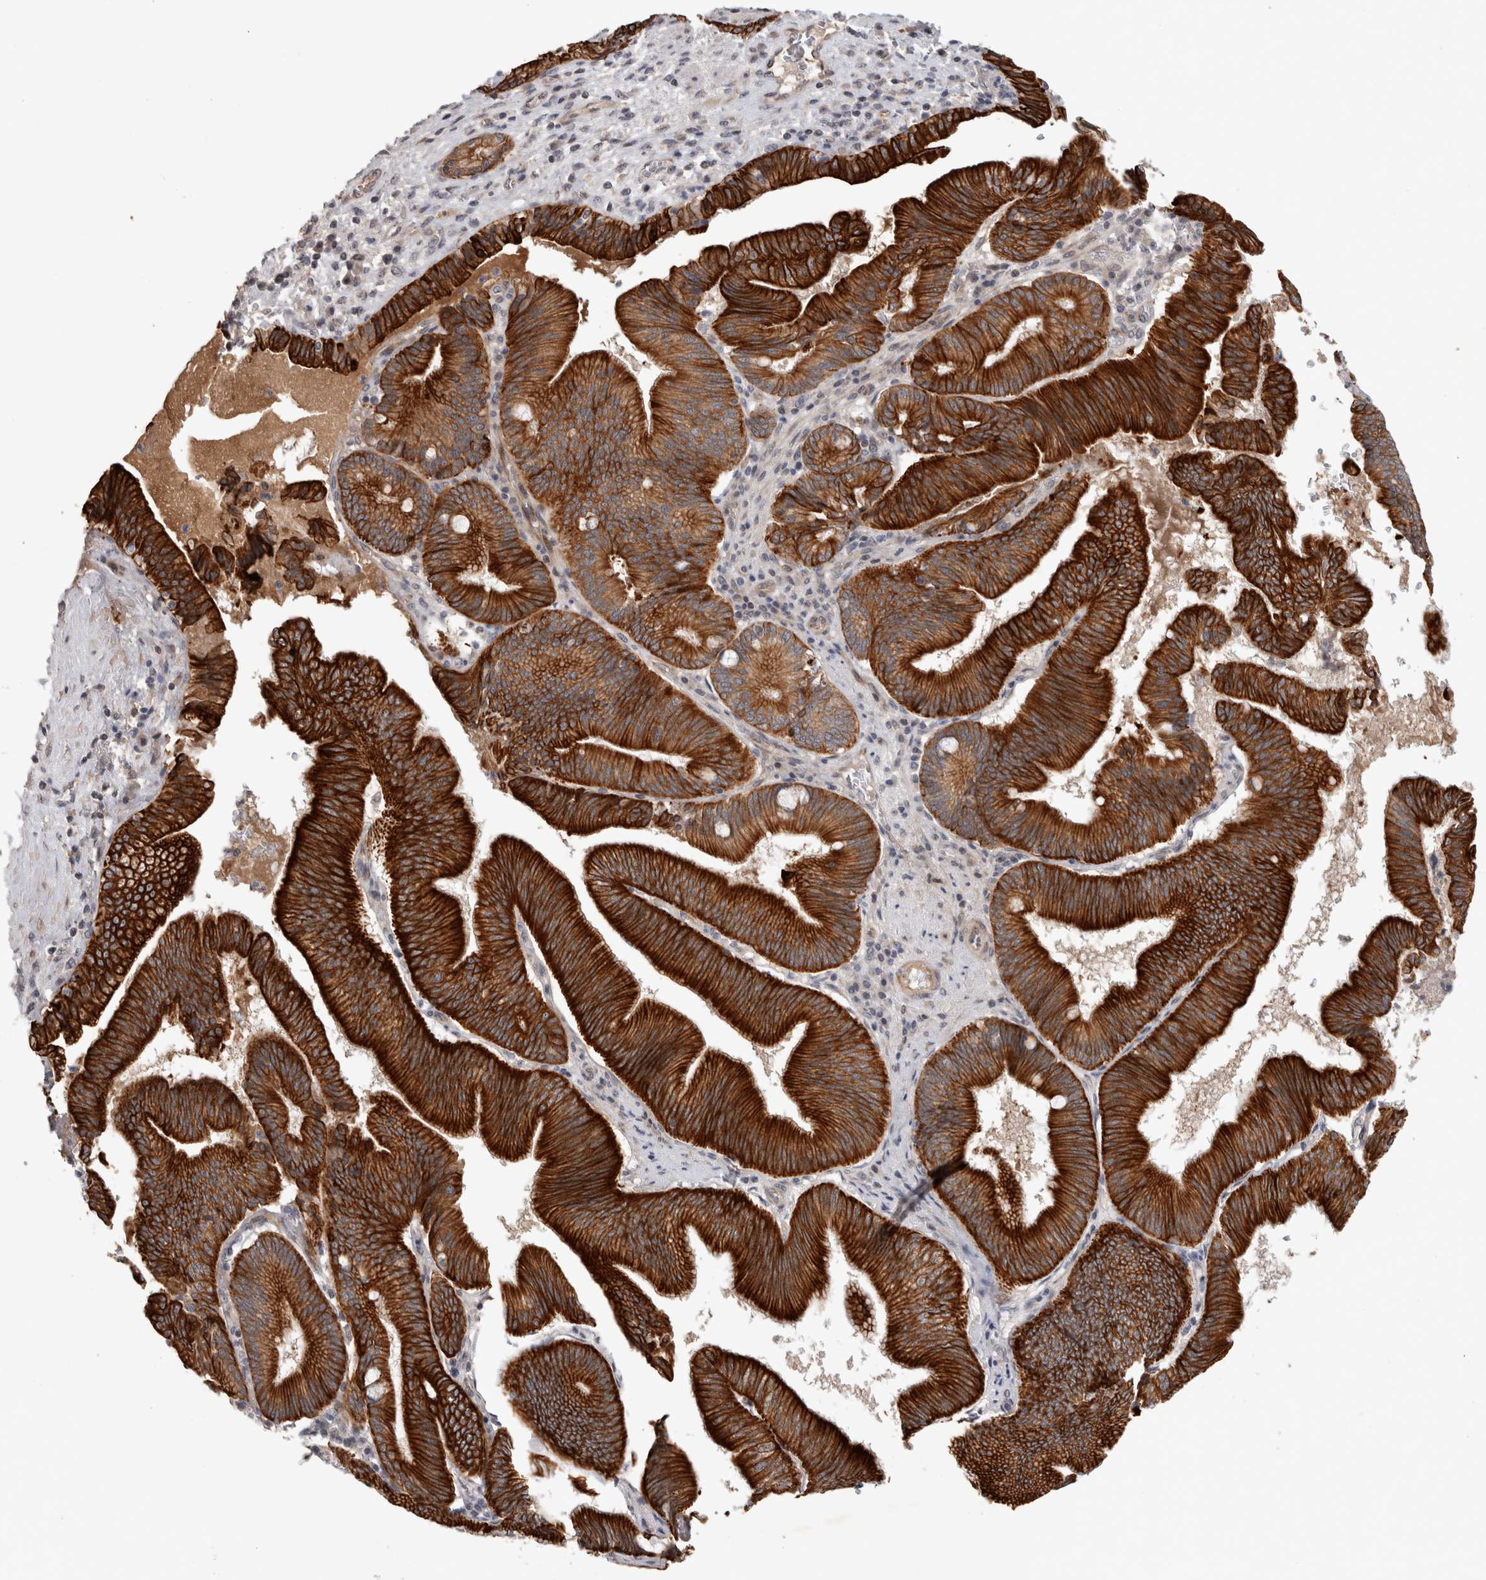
{"staining": {"intensity": "strong", "quantity": ">75%", "location": "cytoplasmic/membranous"}, "tissue": "pancreatic cancer", "cell_type": "Tumor cells", "image_type": "cancer", "snomed": [{"axis": "morphology", "description": "Adenocarcinoma, NOS"}, {"axis": "topography", "description": "Pancreas"}], "caption": "DAB (3,3'-diaminobenzidine) immunohistochemical staining of human pancreatic adenocarcinoma displays strong cytoplasmic/membranous protein staining in approximately >75% of tumor cells.", "gene": "CRISPLD1", "patient": {"sex": "male", "age": 82}}